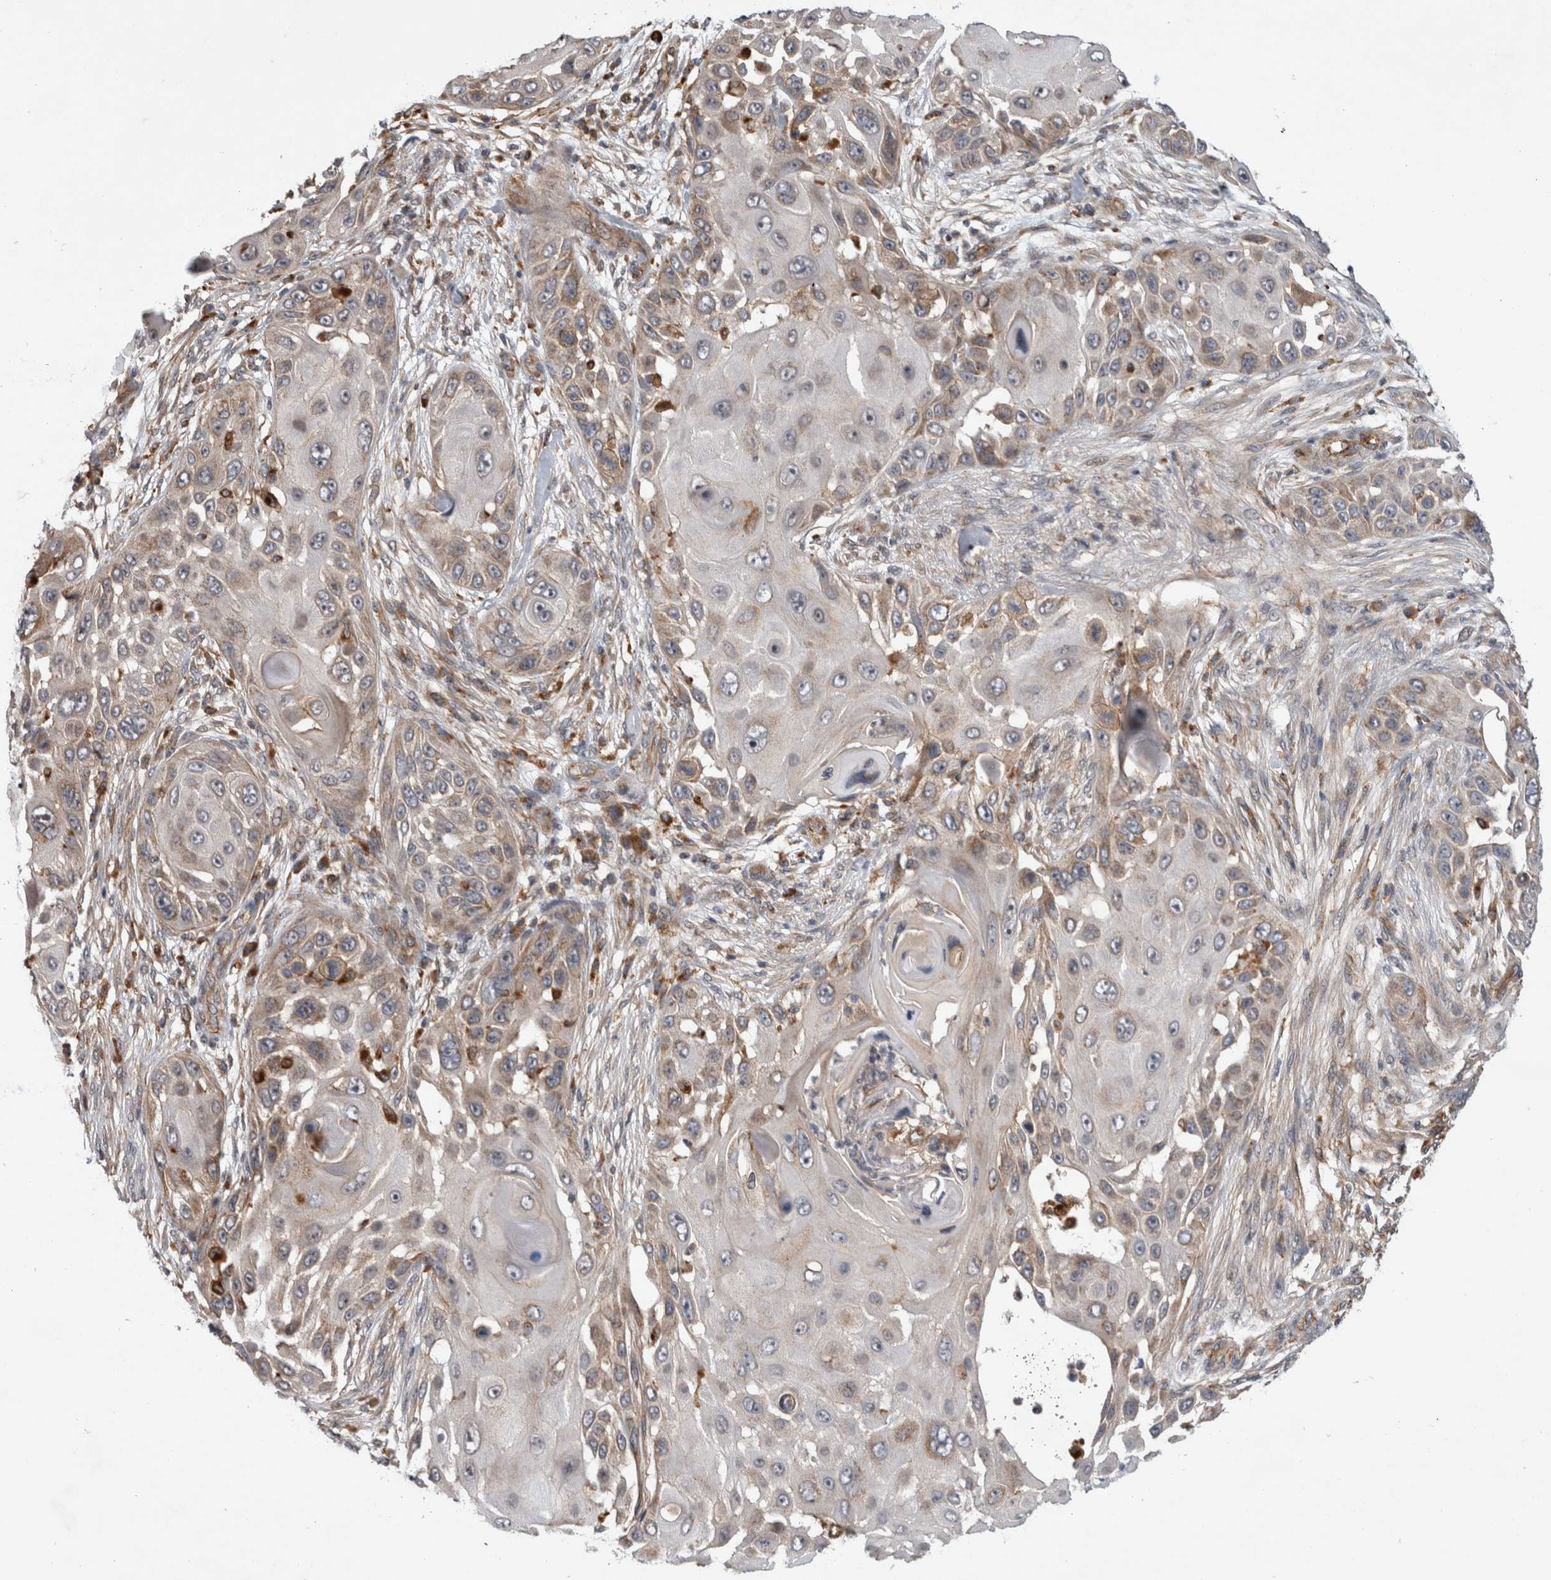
{"staining": {"intensity": "weak", "quantity": "<25%", "location": "cytoplasmic/membranous"}, "tissue": "skin cancer", "cell_type": "Tumor cells", "image_type": "cancer", "snomed": [{"axis": "morphology", "description": "Squamous cell carcinoma, NOS"}, {"axis": "topography", "description": "Skin"}], "caption": "This is an IHC photomicrograph of human squamous cell carcinoma (skin). There is no positivity in tumor cells.", "gene": "ADGRL3", "patient": {"sex": "female", "age": 44}}